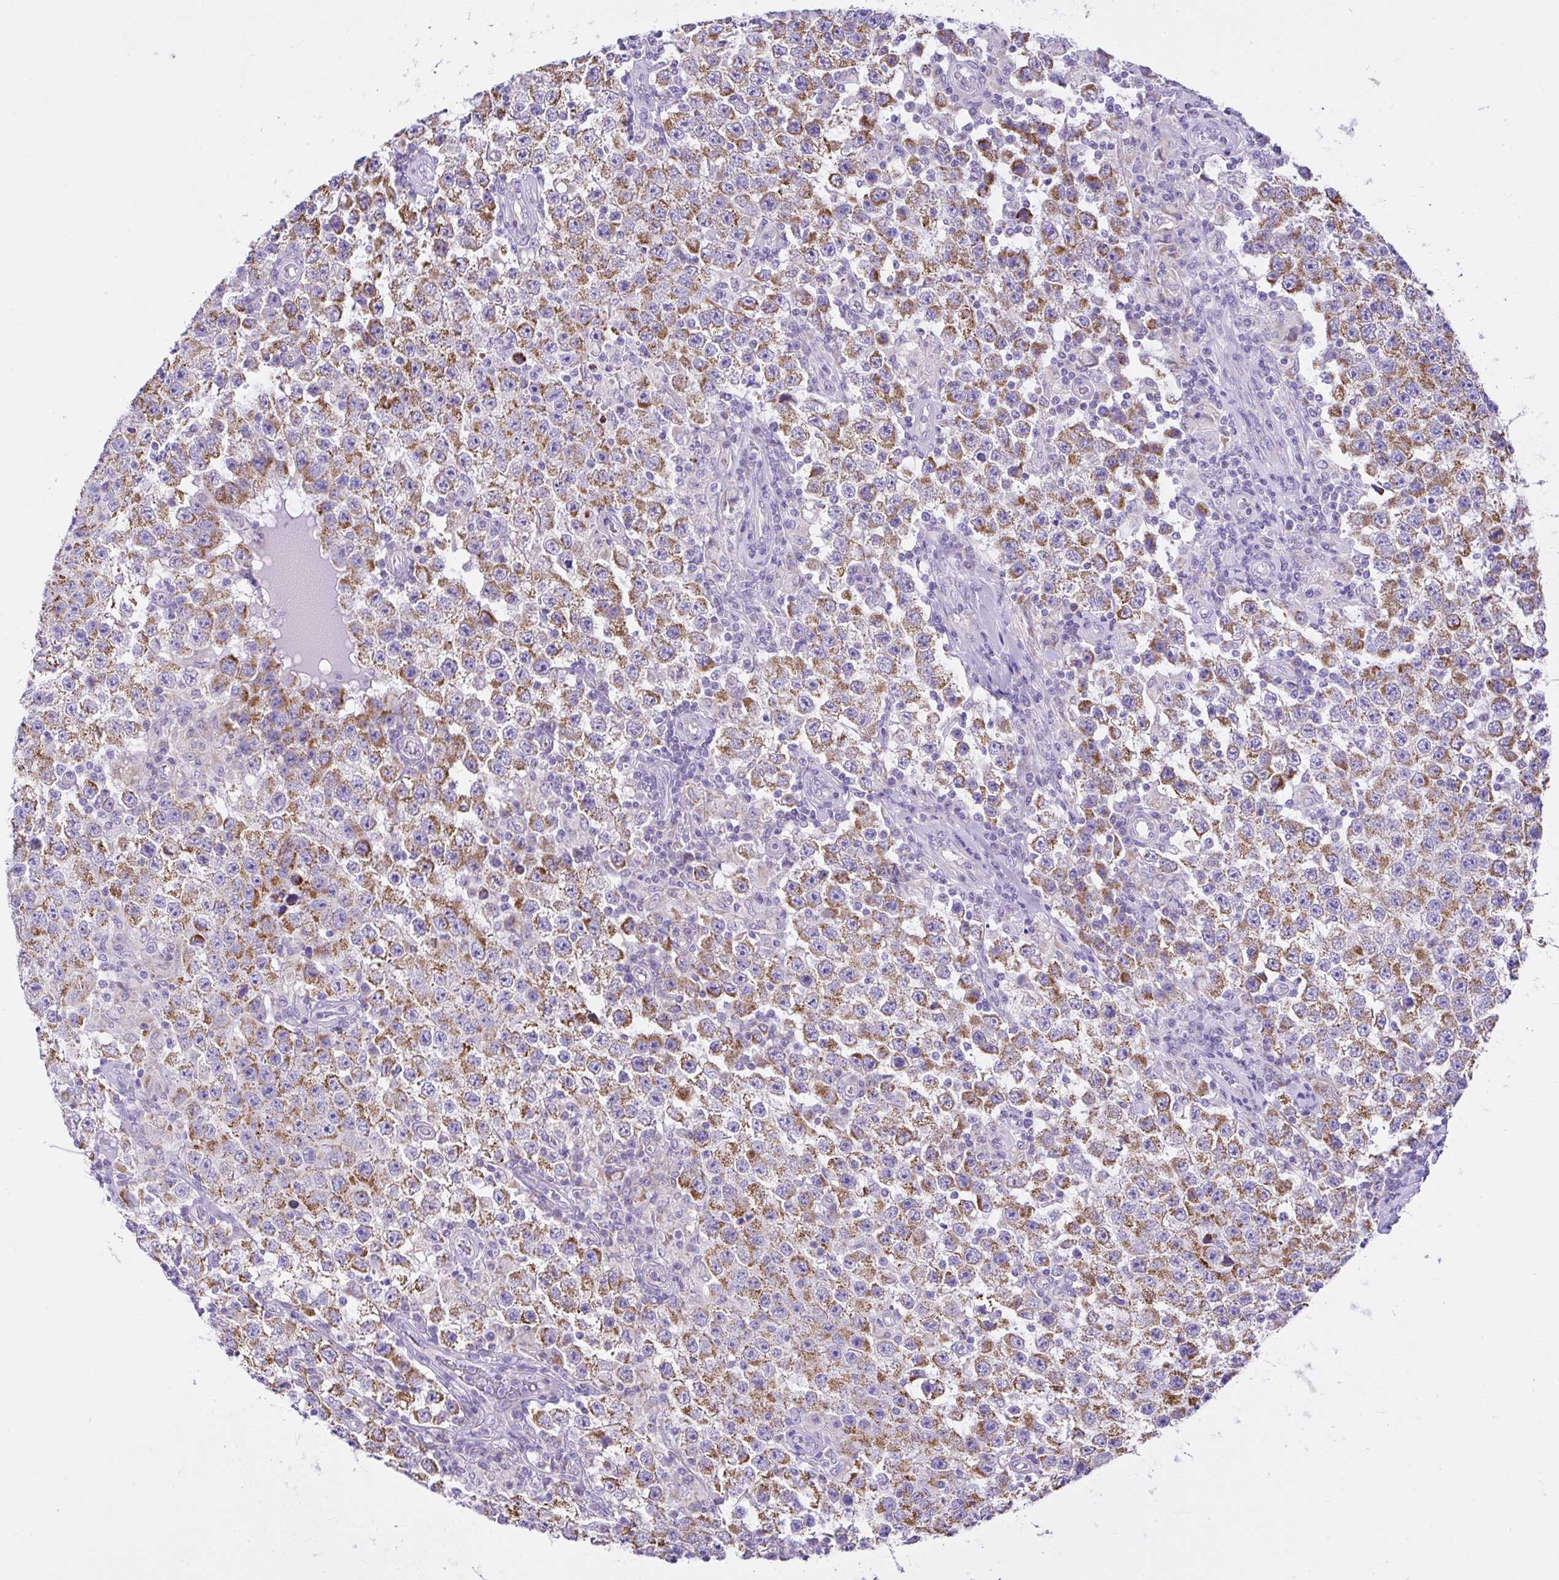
{"staining": {"intensity": "moderate", "quantity": ">75%", "location": "cytoplasmic/membranous"}, "tissue": "testis cancer", "cell_type": "Tumor cells", "image_type": "cancer", "snomed": [{"axis": "morphology", "description": "Normal tissue, NOS"}, {"axis": "morphology", "description": "Urothelial carcinoma, High grade"}, {"axis": "morphology", "description": "Seminoma, NOS"}, {"axis": "morphology", "description": "Carcinoma, Embryonal, NOS"}, {"axis": "topography", "description": "Urinary bladder"}, {"axis": "topography", "description": "Testis"}], "caption": "Approximately >75% of tumor cells in testis urothelial carcinoma (high-grade) display moderate cytoplasmic/membranous protein positivity as visualized by brown immunohistochemical staining.", "gene": "SLC13A1", "patient": {"sex": "male", "age": 41}}